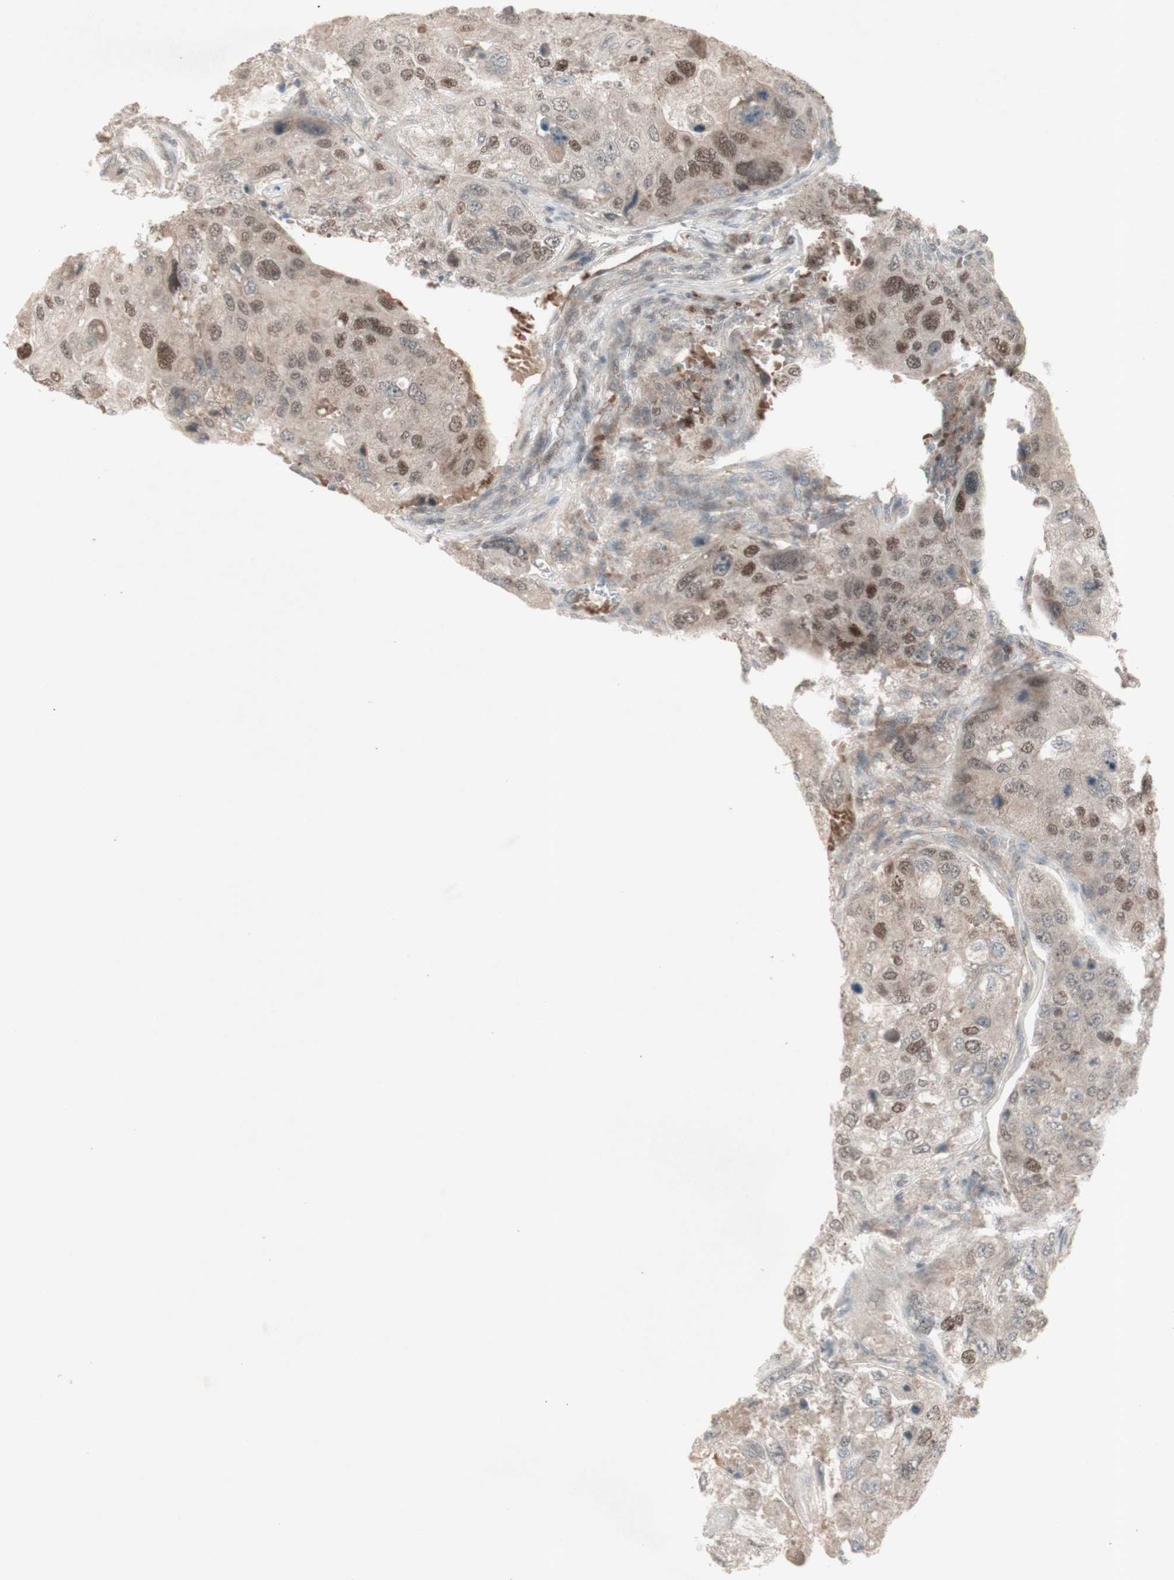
{"staining": {"intensity": "moderate", "quantity": "25%-75%", "location": "cytoplasmic/membranous,nuclear"}, "tissue": "urothelial cancer", "cell_type": "Tumor cells", "image_type": "cancer", "snomed": [{"axis": "morphology", "description": "Urothelial carcinoma, High grade"}, {"axis": "topography", "description": "Lymph node"}, {"axis": "topography", "description": "Urinary bladder"}], "caption": "High-grade urothelial carcinoma stained with a protein marker reveals moderate staining in tumor cells.", "gene": "MSH6", "patient": {"sex": "male", "age": 51}}